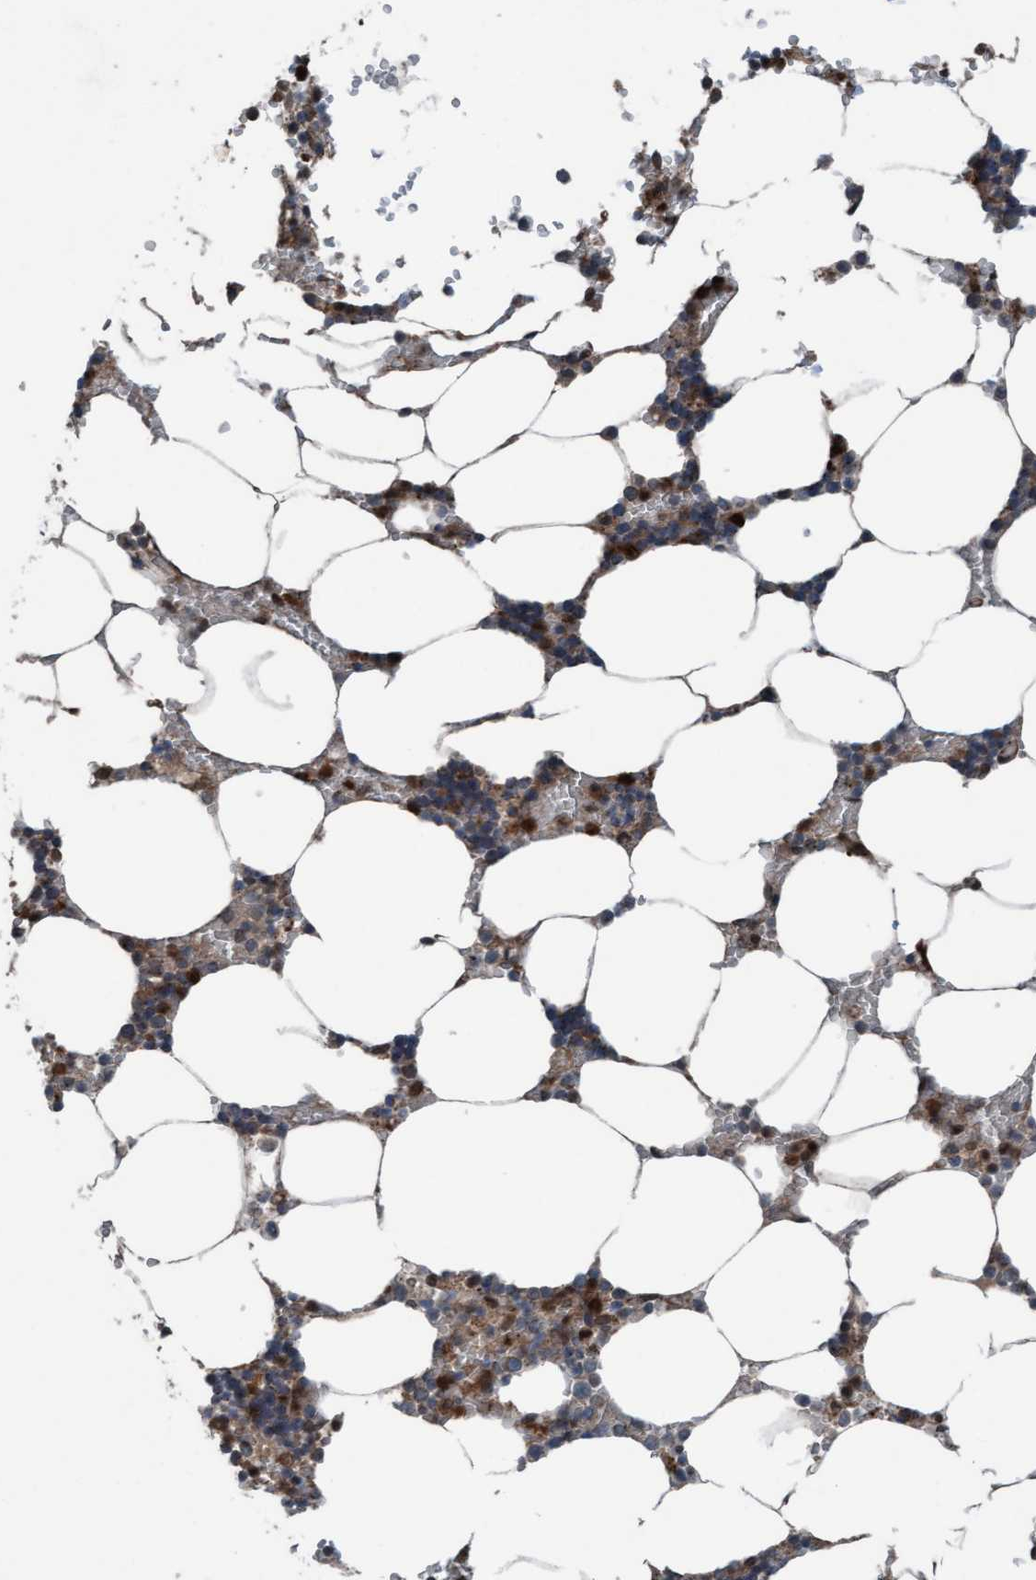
{"staining": {"intensity": "strong", "quantity": "<25%", "location": "cytoplasmic/membranous,nuclear"}, "tissue": "bone marrow", "cell_type": "Hematopoietic cells", "image_type": "normal", "snomed": [{"axis": "morphology", "description": "Normal tissue, NOS"}, {"axis": "topography", "description": "Bone marrow"}], "caption": "Normal bone marrow reveals strong cytoplasmic/membranous,nuclear expression in approximately <25% of hematopoietic cells, visualized by immunohistochemistry. (DAB IHC, brown staining for protein, blue staining for nuclei).", "gene": "PLXNB2", "patient": {"sex": "male", "age": 70}}